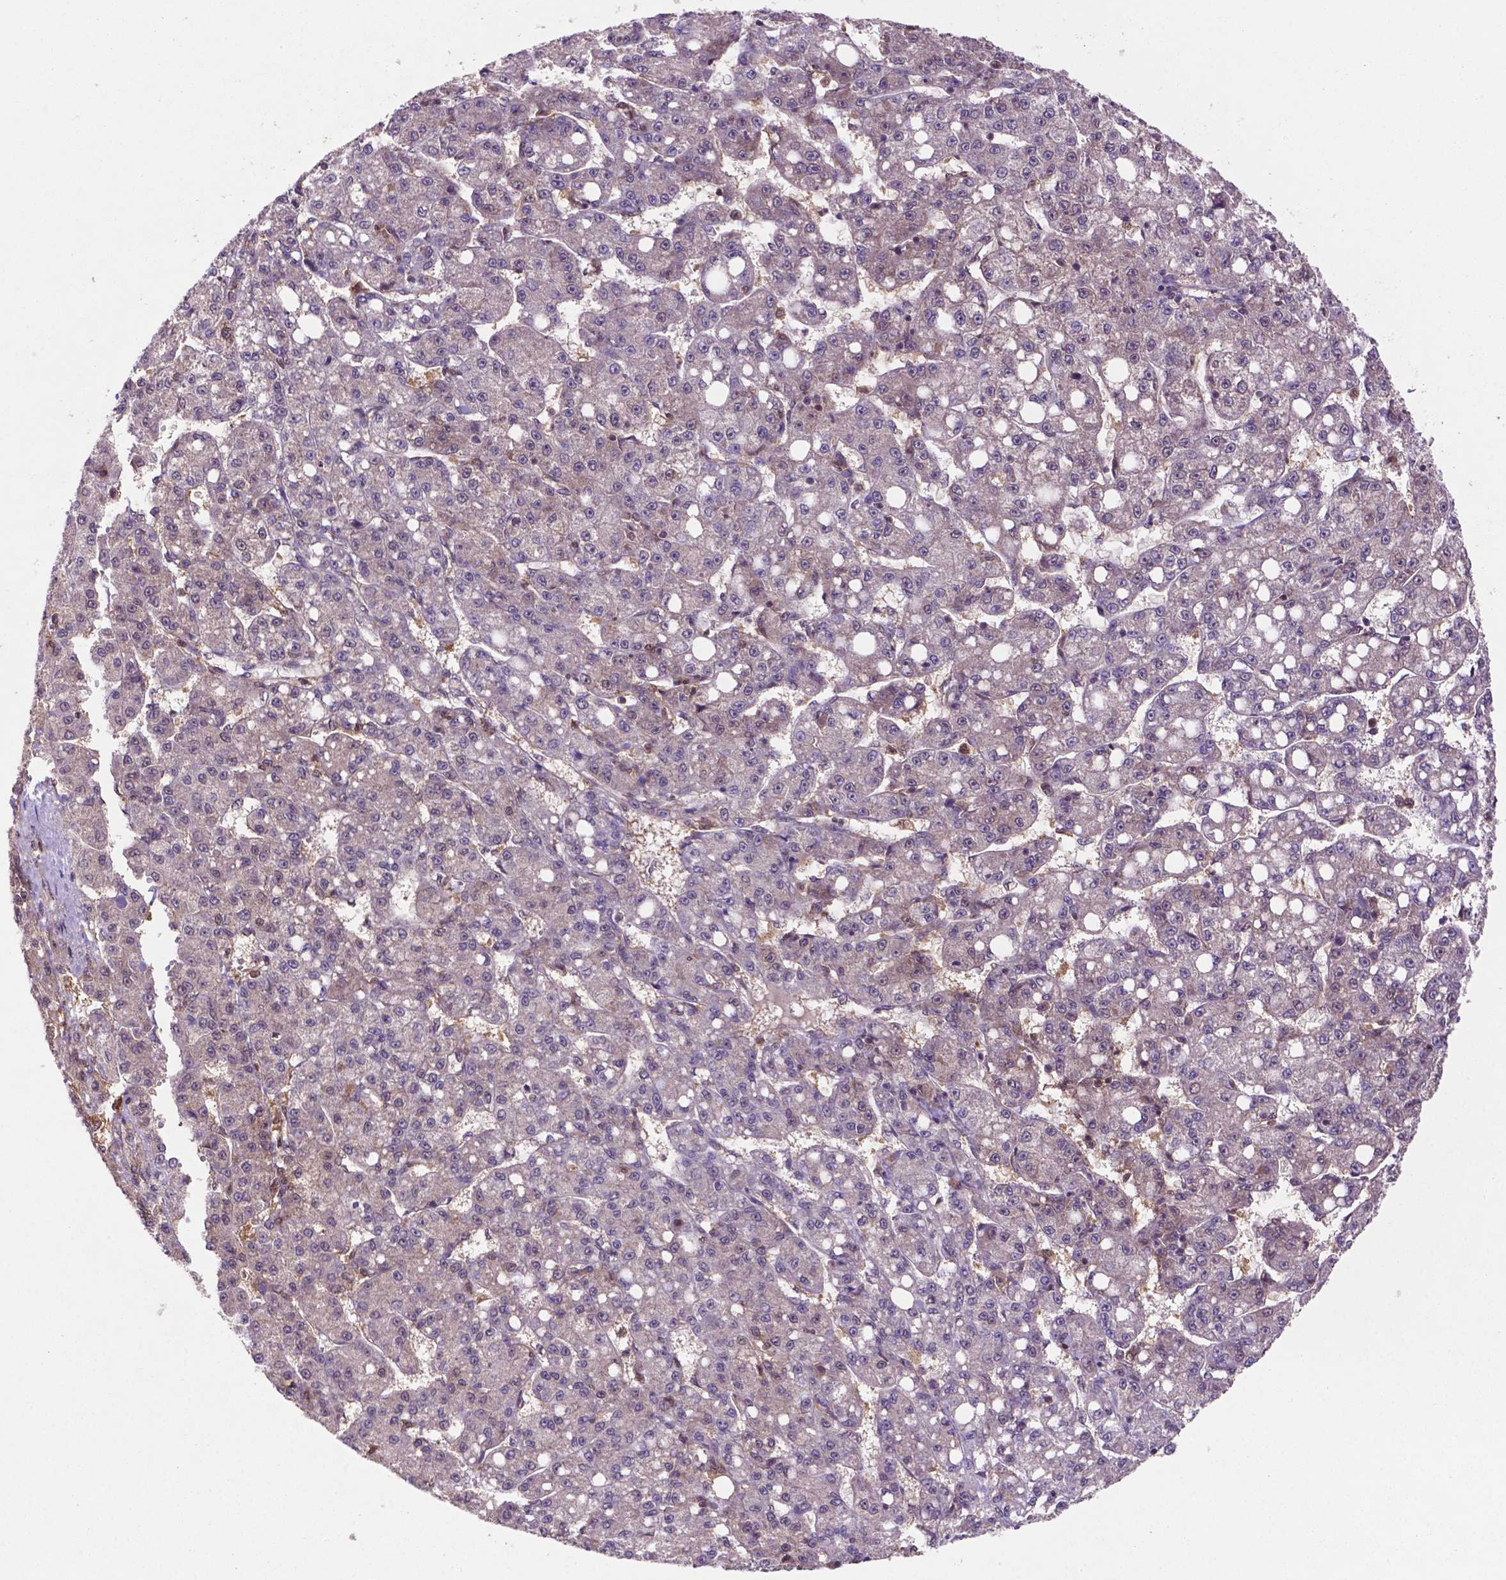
{"staining": {"intensity": "negative", "quantity": "none", "location": "none"}, "tissue": "liver cancer", "cell_type": "Tumor cells", "image_type": "cancer", "snomed": [{"axis": "morphology", "description": "Carcinoma, Hepatocellular, NOS"}, {"axis": "topography", "description": "Liver"}], "caption": "Liver hepatocellular carcinoma stained for a protein using IHC displays no expression tumor cells.", "gene": "UBE2L6", "patient": {"sex": "female", "age": 65}}